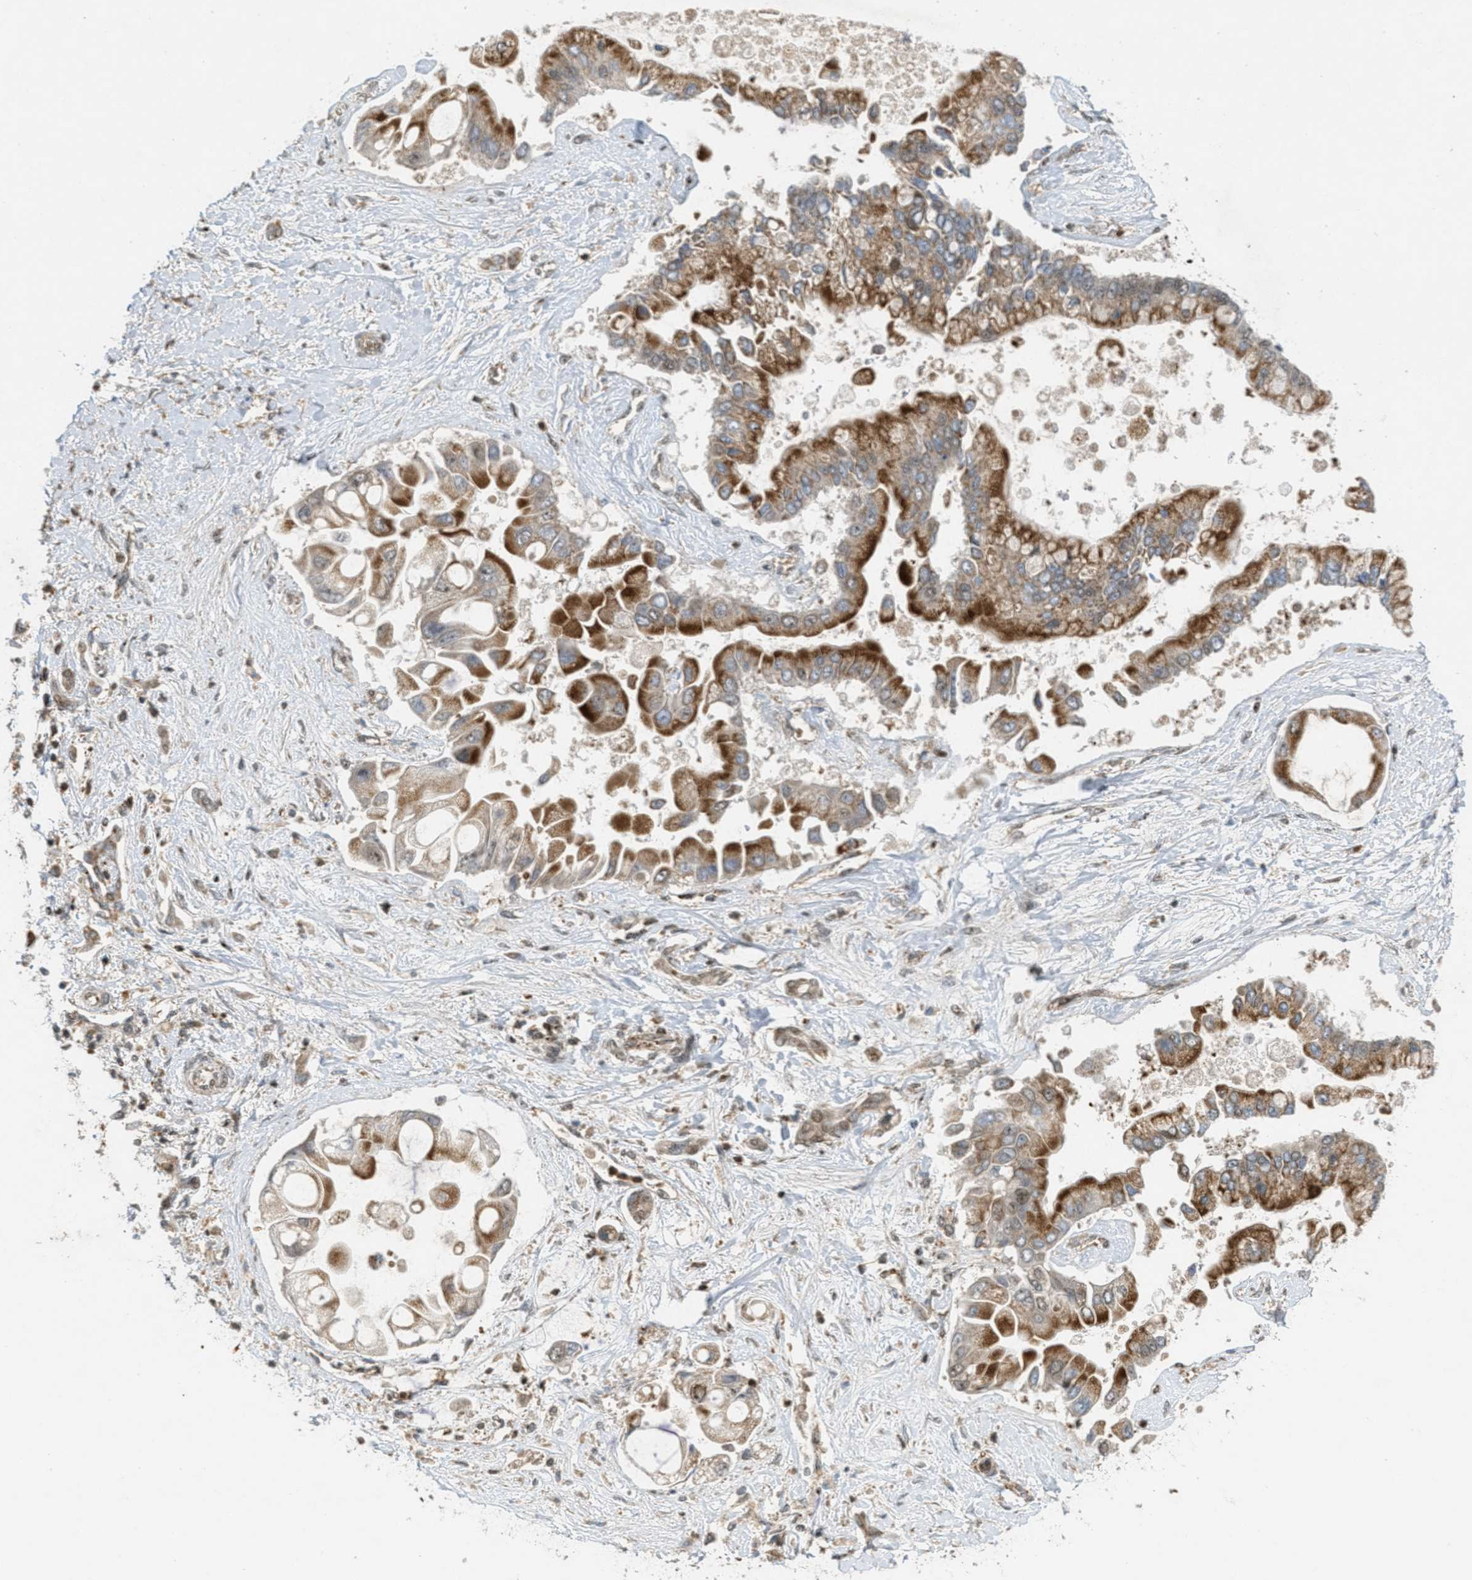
{"staining": {"intensity": "moderate", "quantity": ">75%", "location": "cytoplasmic/membranous"}, "tissue": "liver cancer", "cell_type": "Tumor cells", "image_type": "cancer", "snomed": [{"axis": "morphology", "description": "Cholangiocarcinoma"}, {"axis": "topography", "description": "Liver"}], "caption": "A brown stain highlights moderate cytoplasmic/membranous expression of a protein in liver cancer tumor cells. The staining was performed using DAB to visualize the protein expression in brown, while the nuclei were stained in blue with hematoxylin (Magnification: 20x).", "gene": "TLK1", "patient": {"sex": "male", "age": 50}}